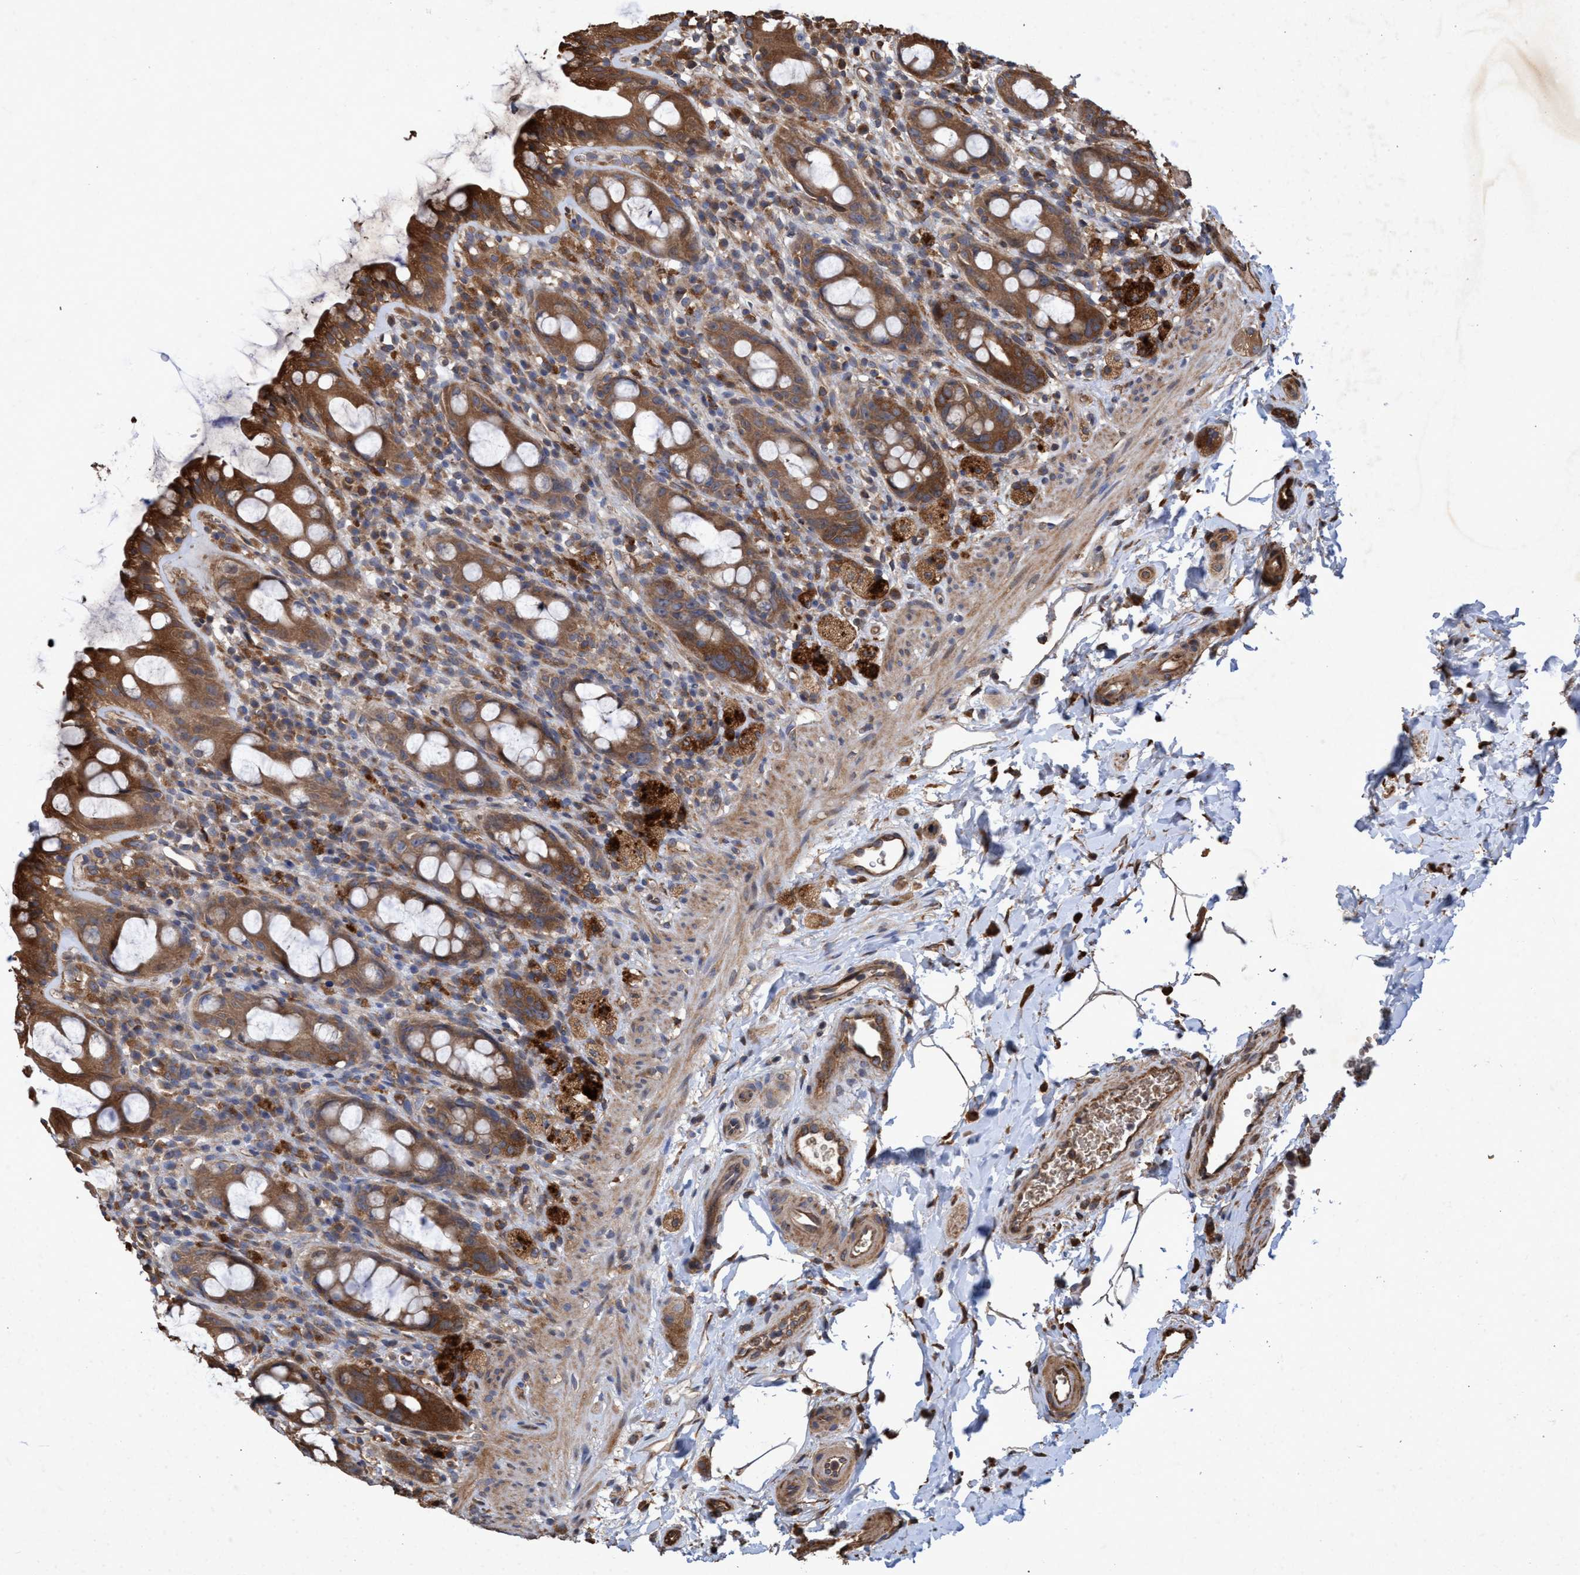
{"staining": {"intensity": "strong", "quantity": ">75%", "location": "cytoplasmic/membranous"}, "tissue": "rectum", "cell_type": "Glandular cells", "image_type": "normal", "snomed": [{"axis": "morphology", "description": "Normal tissue, NOS"}, {"axis": "topography", "description": "Rectum"}], "caption": "Rectum stained with a brown dye displays strong cytoplasmic/membranous positive expression in about >75% of glandular cells.", "gene": "CHMP6", "patient": {"sex": "male", "age": 44}}